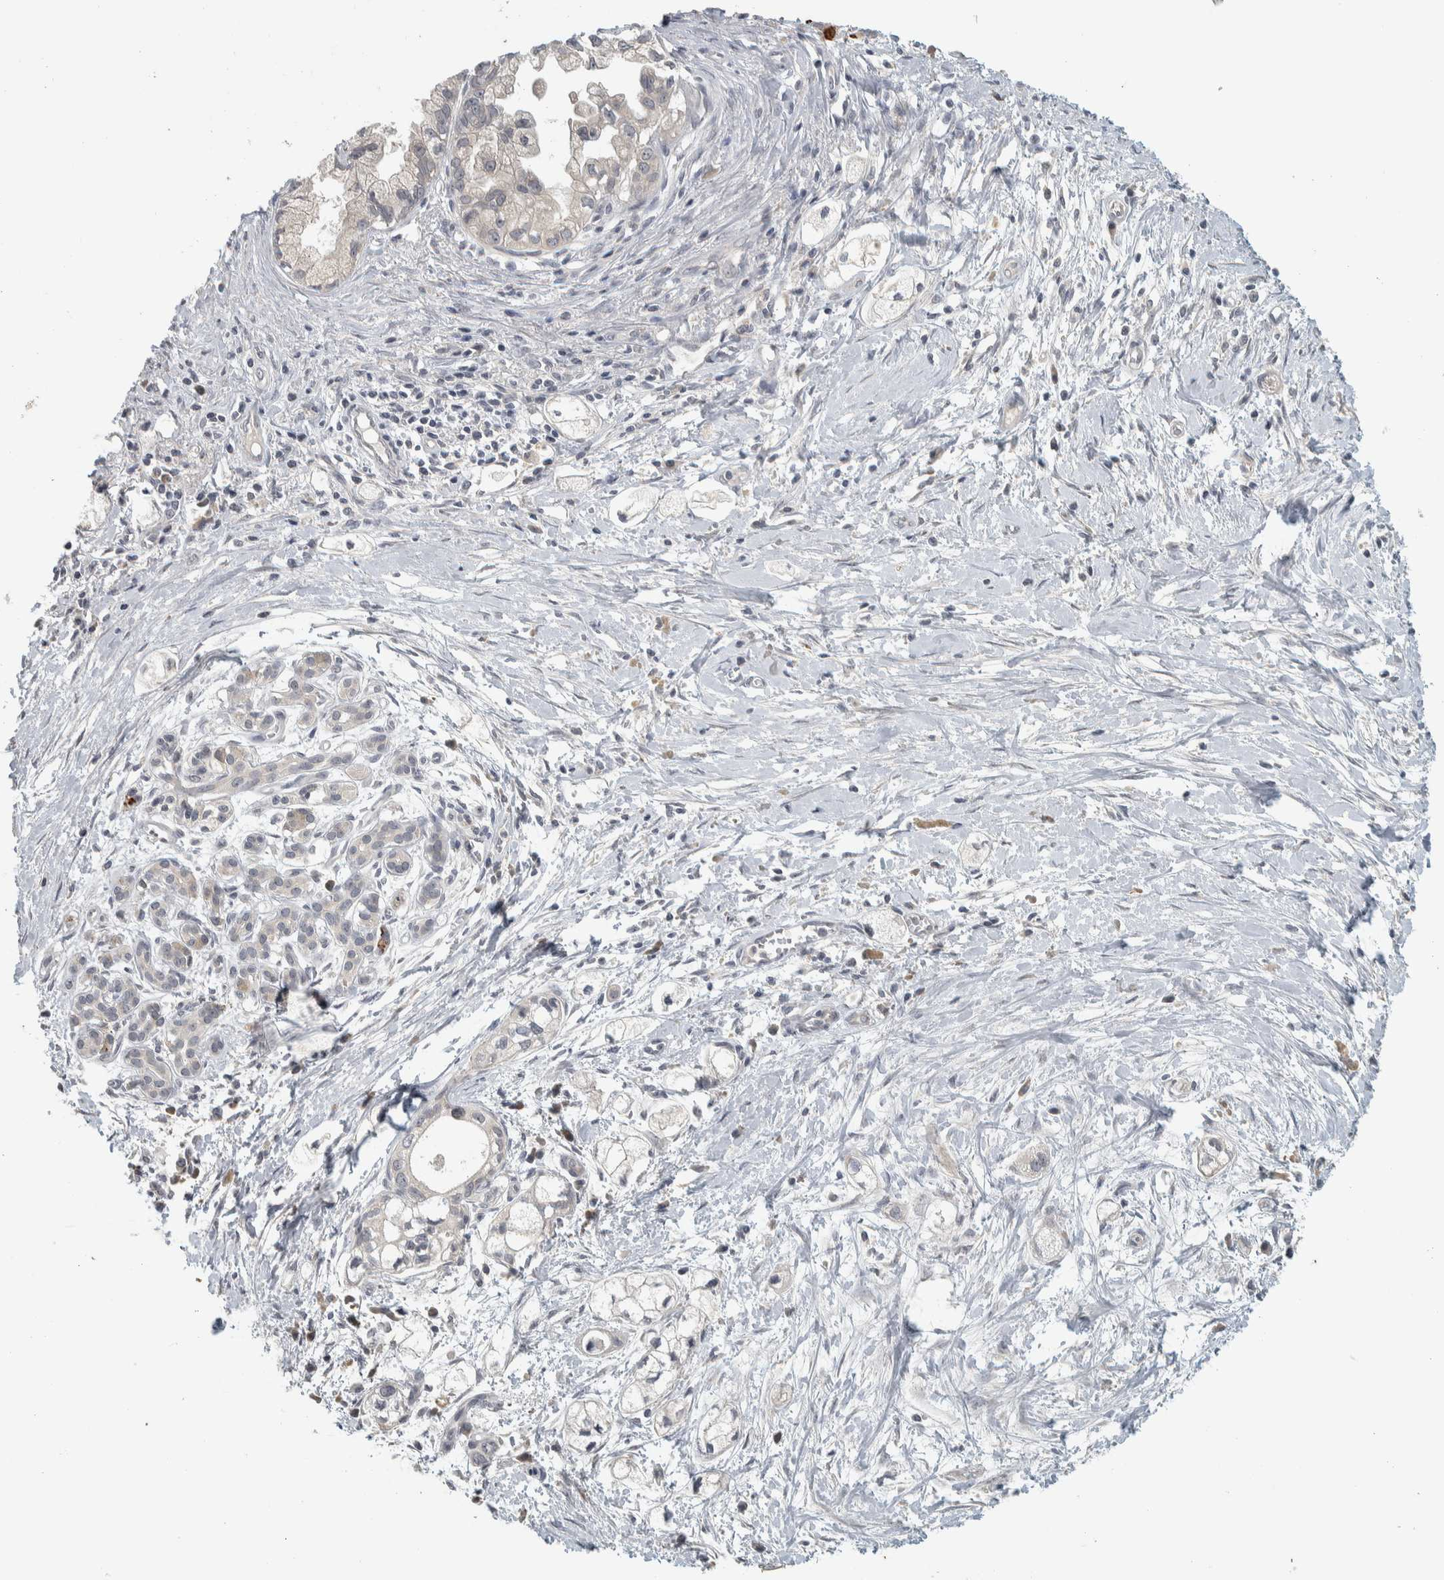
{"staining": {"intensity": "negative", "quantity": "none", "location": "none"}, "tissue": "pancreatic cancer", "cell_type": "Tumor cells", "image_type": "cancer", "snomed": [{"axis": "morphology", "description": "Adenocarcinoma, NOS"}, {"axis": "topography", "description": "Pancreas"}], "caption": "Immunohistochemical staining of pancreatic cancer reveals no significant expression in tumor cells.", "gene": "AFP", "patient": {"sex": "male", "age": 74}}